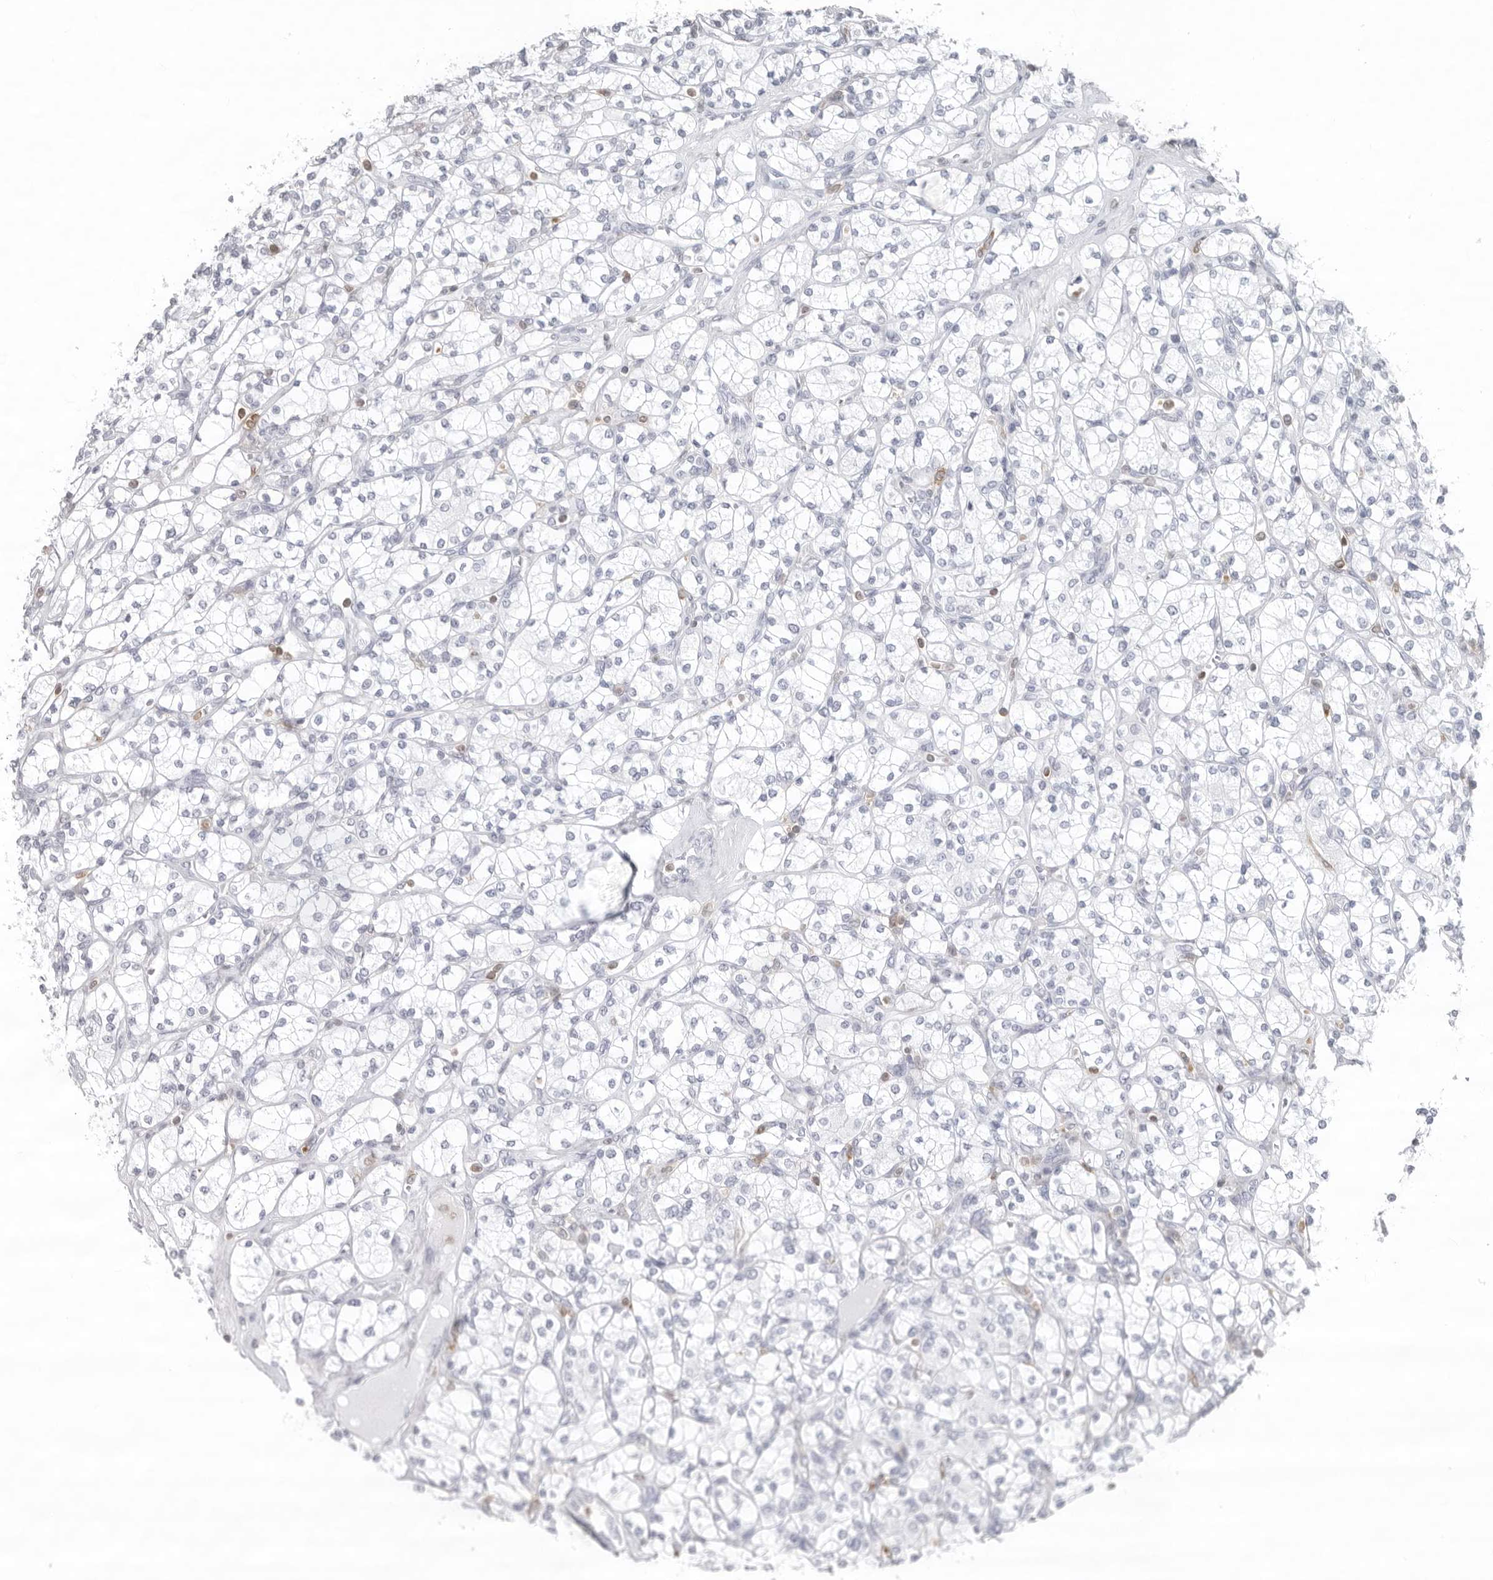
{"staining": {"intensity": "negative", "quantity": "none", "location": "none"}, "tissue": "renal cancer", "cell_type": "Tumor cells", "image_type": "cancer", "snomed": [{"axis": "morphology", "description": "Adenocarcinoma, NOS"}, {"axis": "topography", "description": "Kidney"}], "caption": "Immunohistochemical staining of human adenocarcinoma (renal) shows no significant staining in tumor cells.", "gene": "FMNL1", "patient": {"sex": "male", "age": 77}}